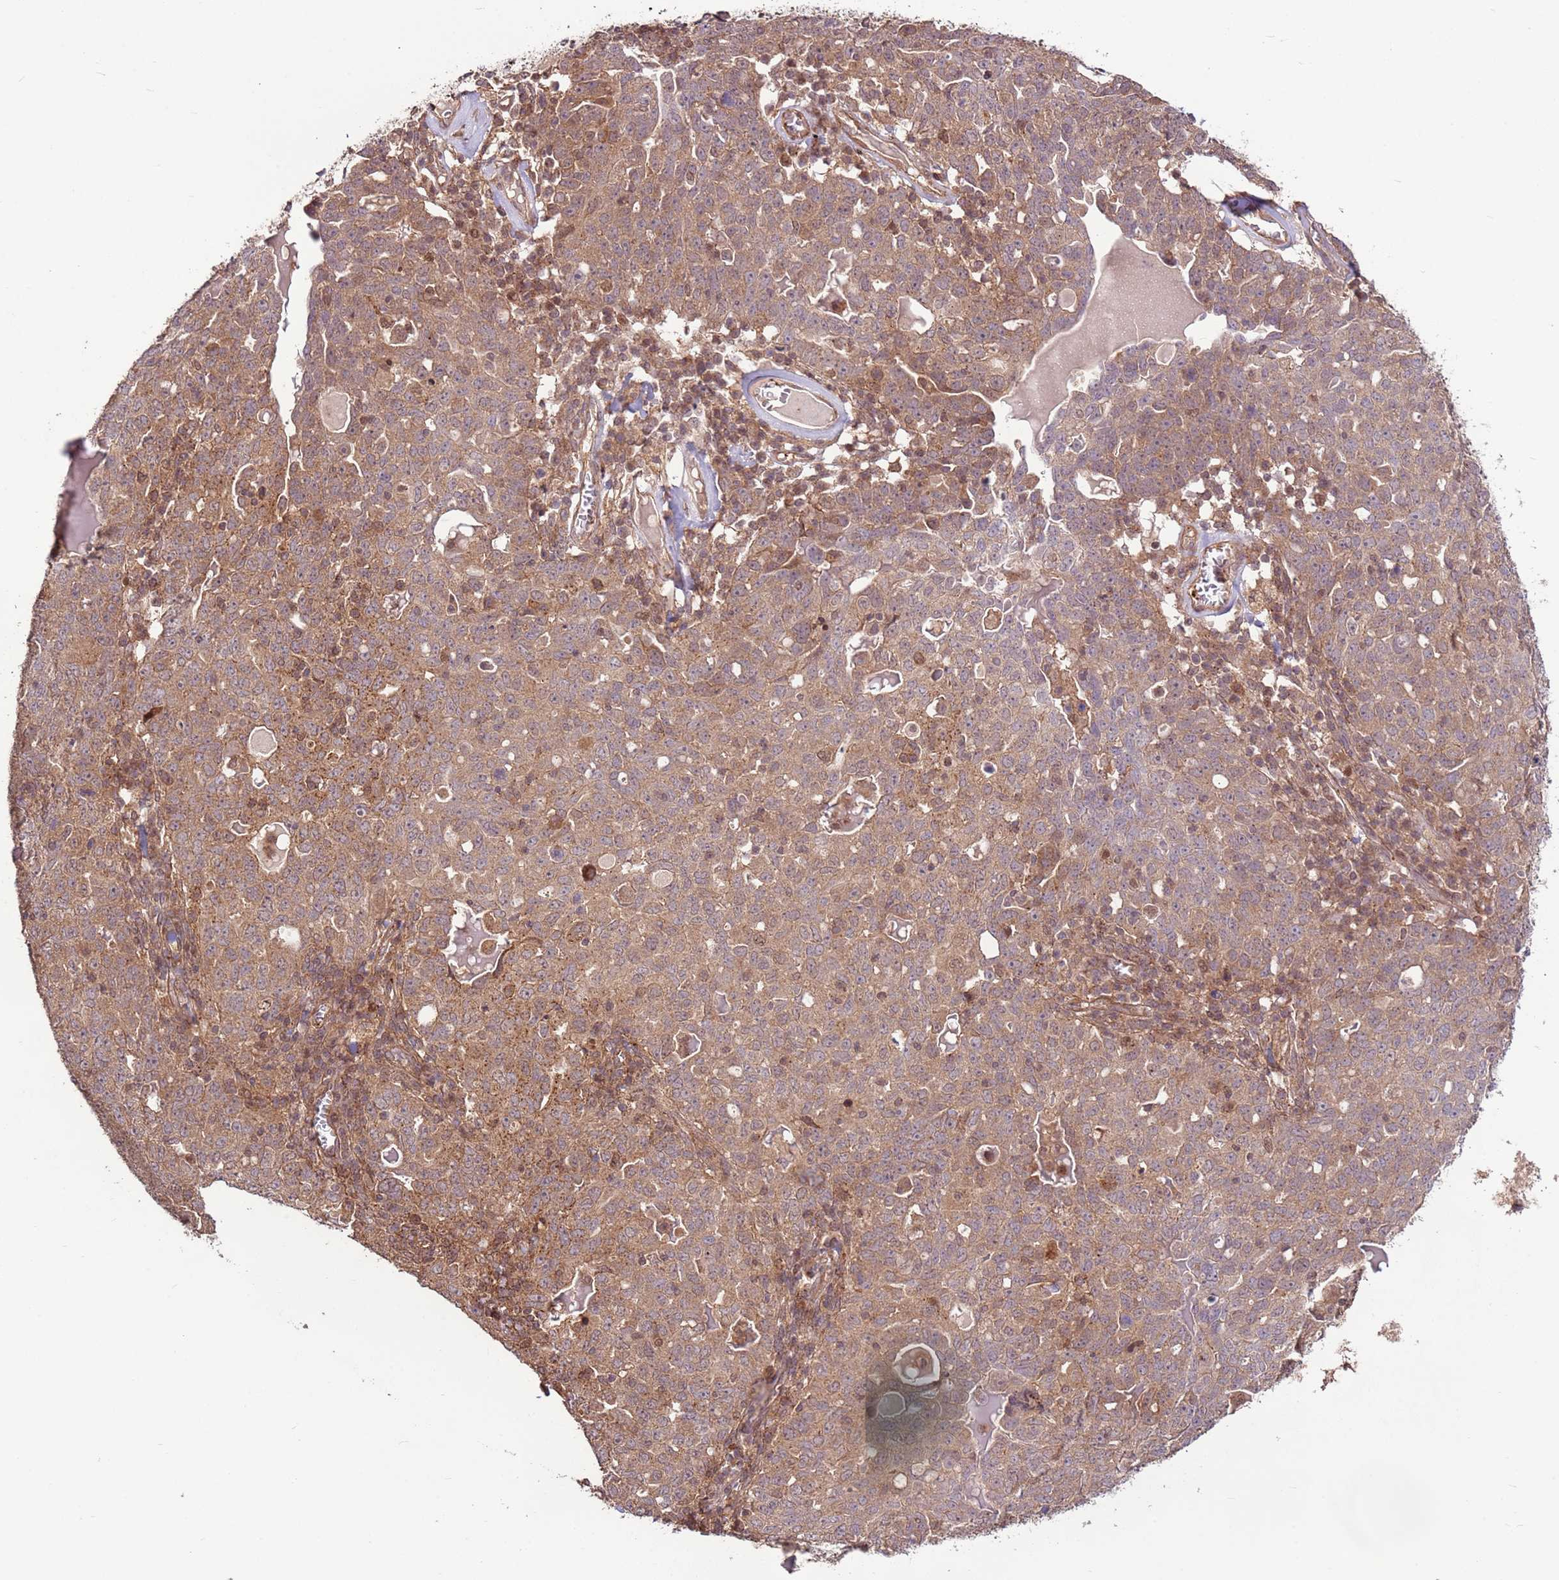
{"staining": {"intensity": "moderate", "quantity": ">75%", "location": "cytoplasmic/membranous,nuclear"}, "tissue": "ovarian cancer", "cell_type": "Tumor cells", "image_type": "cancer", "snomed": [{"axis": "morphology", "description": "Carcinoma, endometroid"}, {"axis": "topography", "description": "Ovary"}], "caption": "A brown stain labels moderate cytoplasmic/membranous and nuclear positivity of a protein in human ovarian cancer (endometroid carcinoma) tumor cells.", "gene": "CCDC112", "patient": {"sex": "female", "age": 62}}